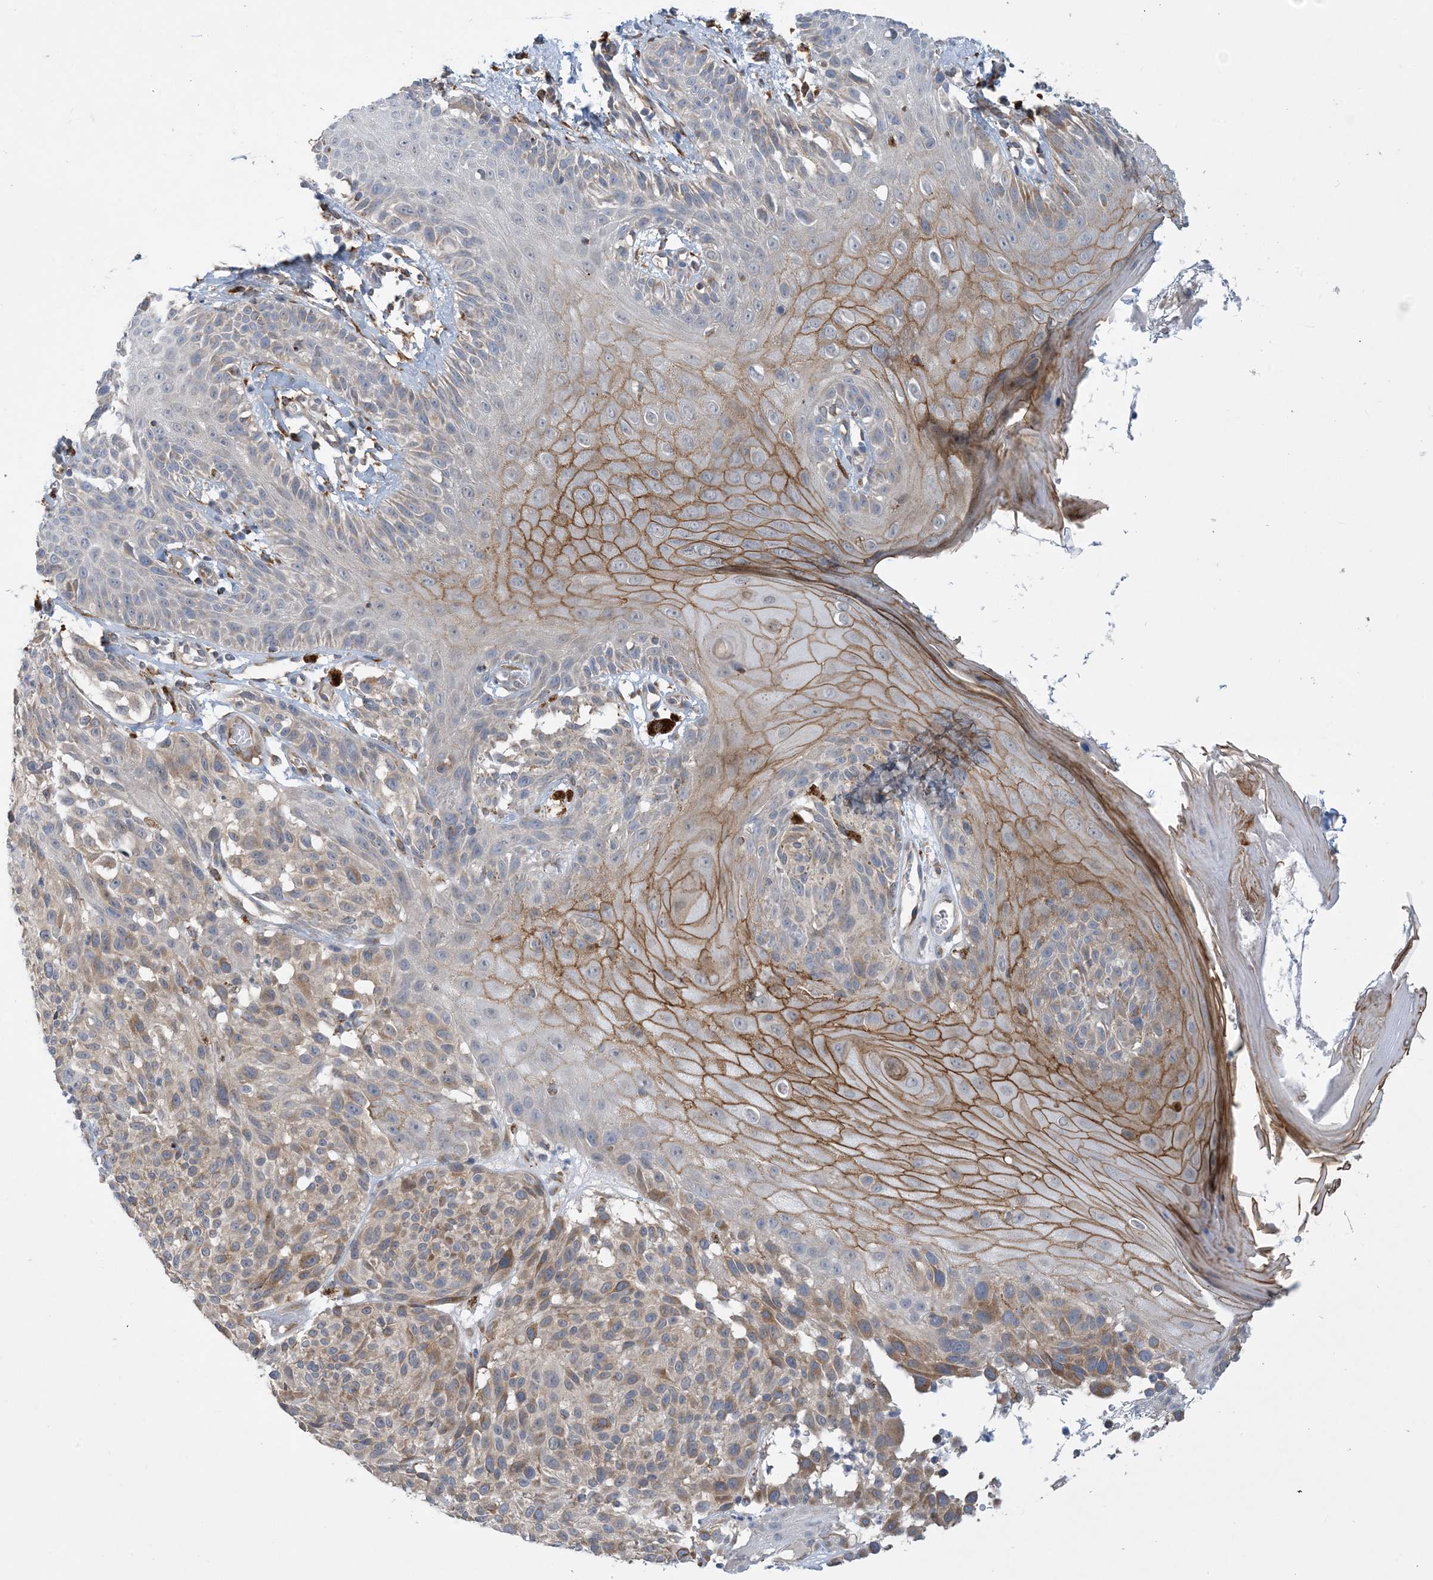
{"staining": {"intensity": "weak", "quantity": "<25%", "location": "cytoplasmic/membranous"}, "tissue": "melanoma", "cell_type": "Tumor cells", "image_type": "cancer", "snomed": [{"axis": "morphology", "description": "Malignant melanoma, NOS"}, {"axis": "topography", "description": "Skin"}], "caption": "Micrograph shows no protein expression in tumor cells of malignant melanoma tissue. (Brightfield microscopy of DAB (3,3'-diaminobenzidine) immunohistochemistry (IHC) at high magnification).", "gene": "EIF2A", "patient": {"sex": "male", "age": 83}}